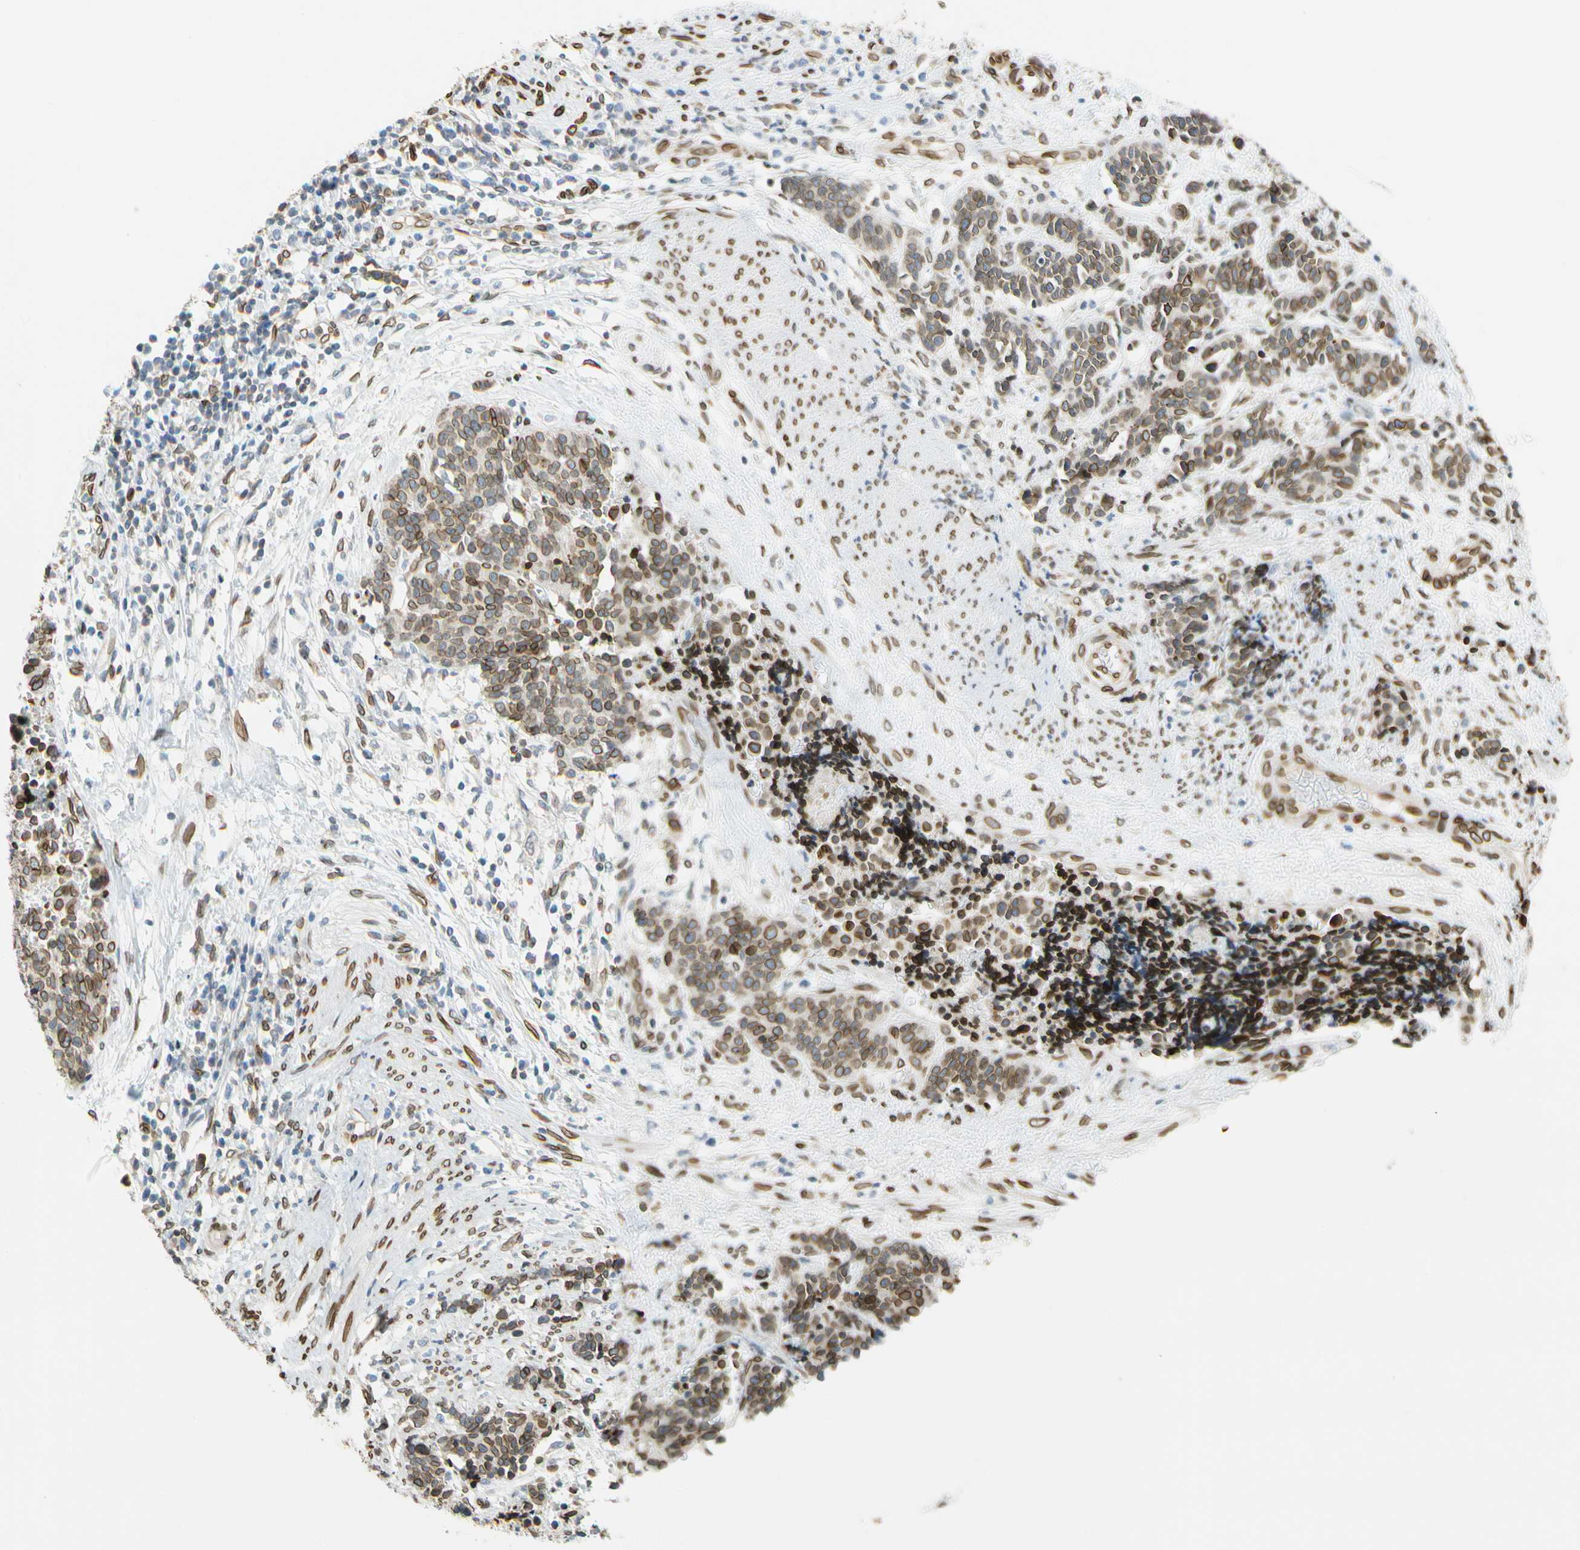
{"staining": {"intensity": "moderate", "quantity": ">75%", "location": "cytoplasmic/membranous,nuclear"}, "tissue": "cervical cancer", "cell_type": "Tumor cells", "image_type": "cancer", "snomed": [{"axis": "morphology", "description": "Squamous cell carcinoma, NOS"}, {"axis": "topography", "description": "Cervix"}], "caption": "Immunohistochemistry image of neoplastic tissue: cervical cancer (squamous cell carcinoma) stained using immunohistochemistry shows medium levels of moderate protein expression localized specifically in the cytoplasmic/membranous and nuclear of tumor cells, appearing as a cytoplasmic/membranous and nuclear brown color.", "gene": "SUN1", "patient": {"sex": "female", "age": 35}}